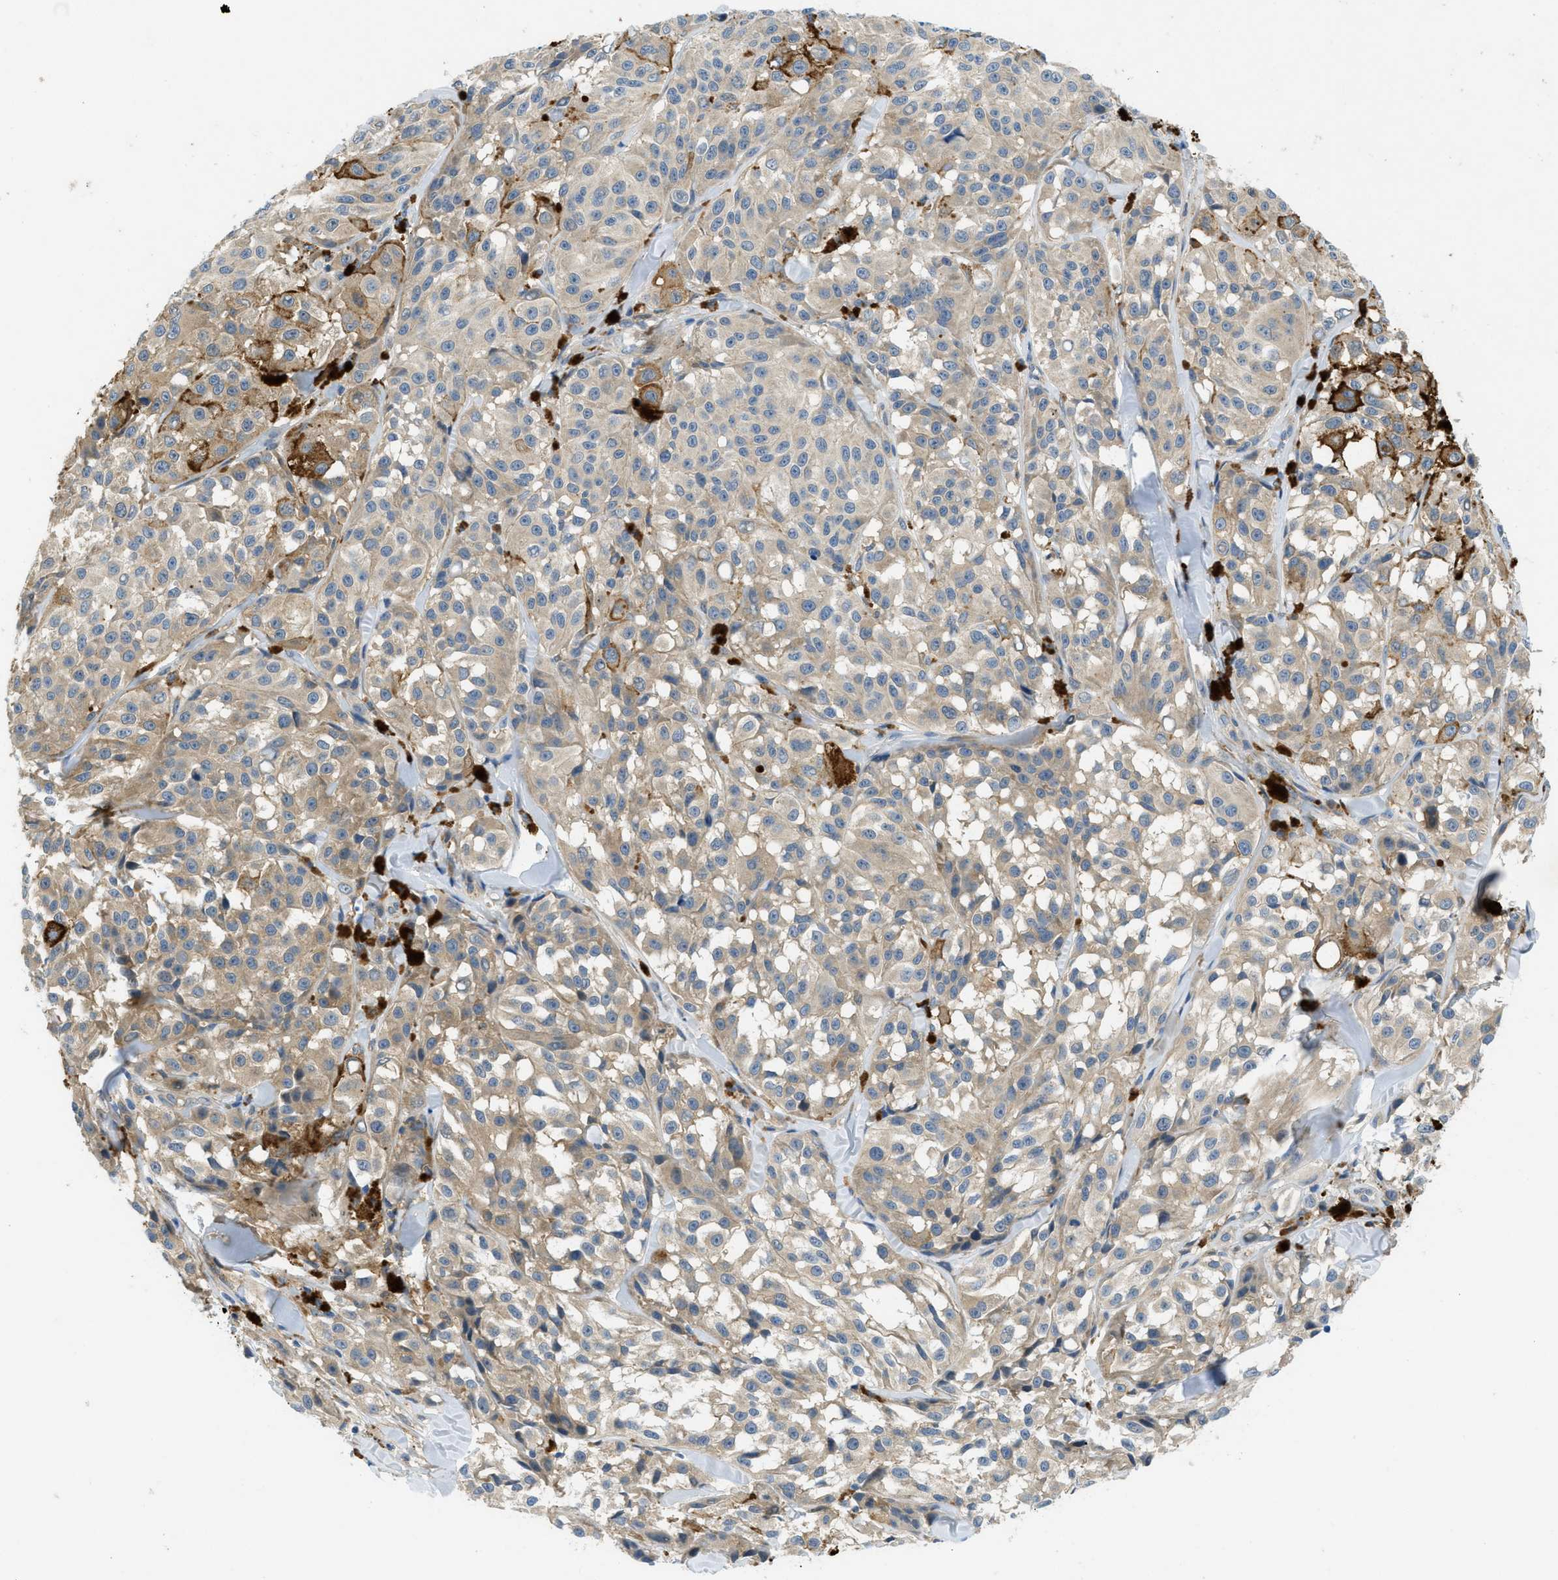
{"staining": {"intensity": "weak", "quantity": "<25%", "location": "cytoplasmic/membranous"}, "tissue": "melanoma", "cell_type": "Tumor cells", "image_type": "cancer", "snomed": [{"axis": "morphology", "description": "Malignant melanoma, NOS"}, {"axis": "topography", "description": "Skin"}], "caption": "High magnification brightfield microscopy of malignant melanoma stained with DAB (brown) and counterstained with hematoxylin (blue): tumor cells show no significant positivity. Brightfield microscopy of immunohistochemistry (IHC) stained with DAB (brown) and hematoxylin (blue), captured at high magnification.", "gene": "RIPK2", "patient": {"sex": "male", "age": 84}}